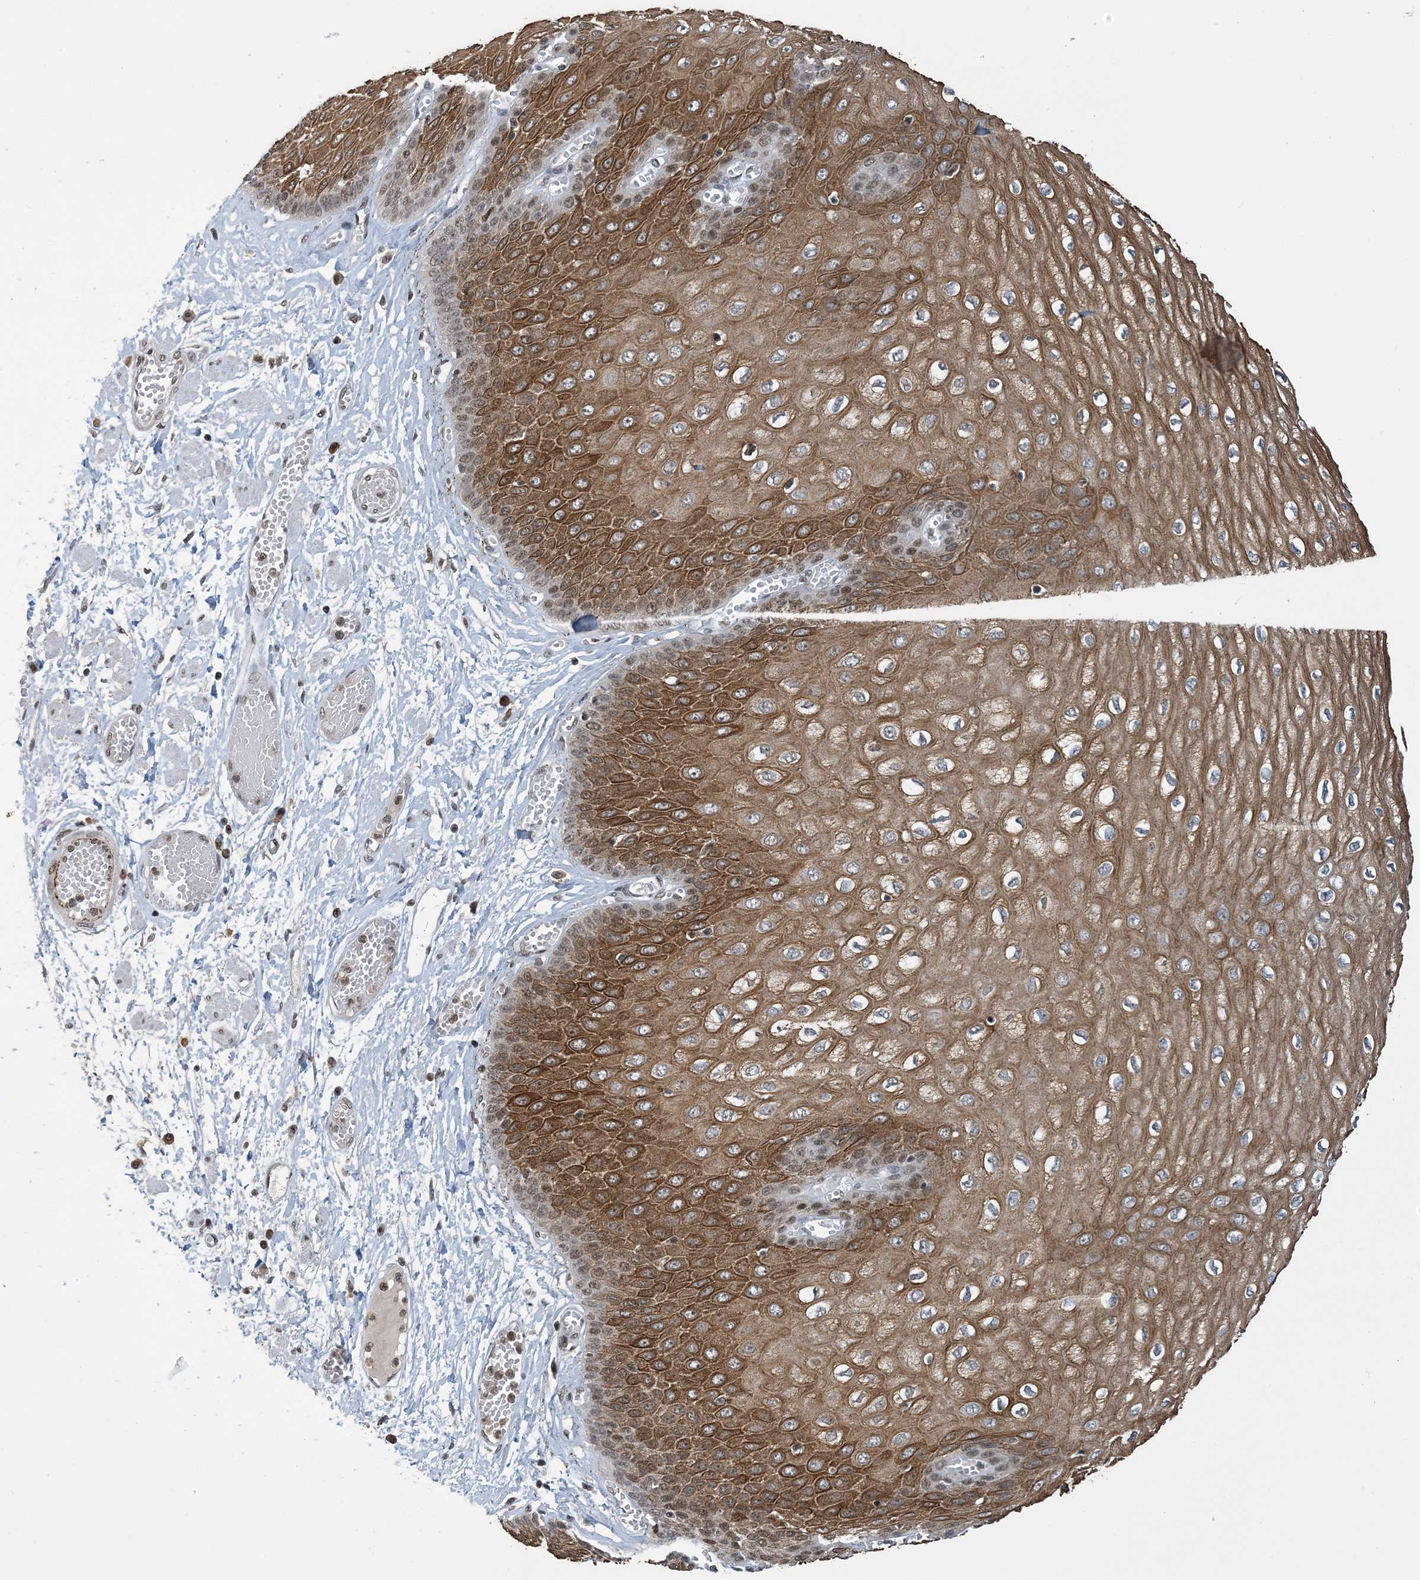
{"staining": {"intensity": "strong", "quantity": ">75%", "location": "cytoplasmic/membranous,nuclear"}, "tissue": "esophagus", "cell_type": "Squamous epithelial cells", "image_type": "normal", "snomed": [{"axis": "morphology", "description": "Normal tissue, NOS"}, {"axis": "topography", "description": "Esophagus"}], "caption": "The histopathology image reveals a brown stain indicating the presence of a protein in the cytoplasmic/membranous,nuclear of squamous epithelial cells in esophagus. (brown staining indicates protein expression, while blue staining denotes nuclei).", "gene": "ACYP2", "patient": {"sex": "male", "age": 60}}